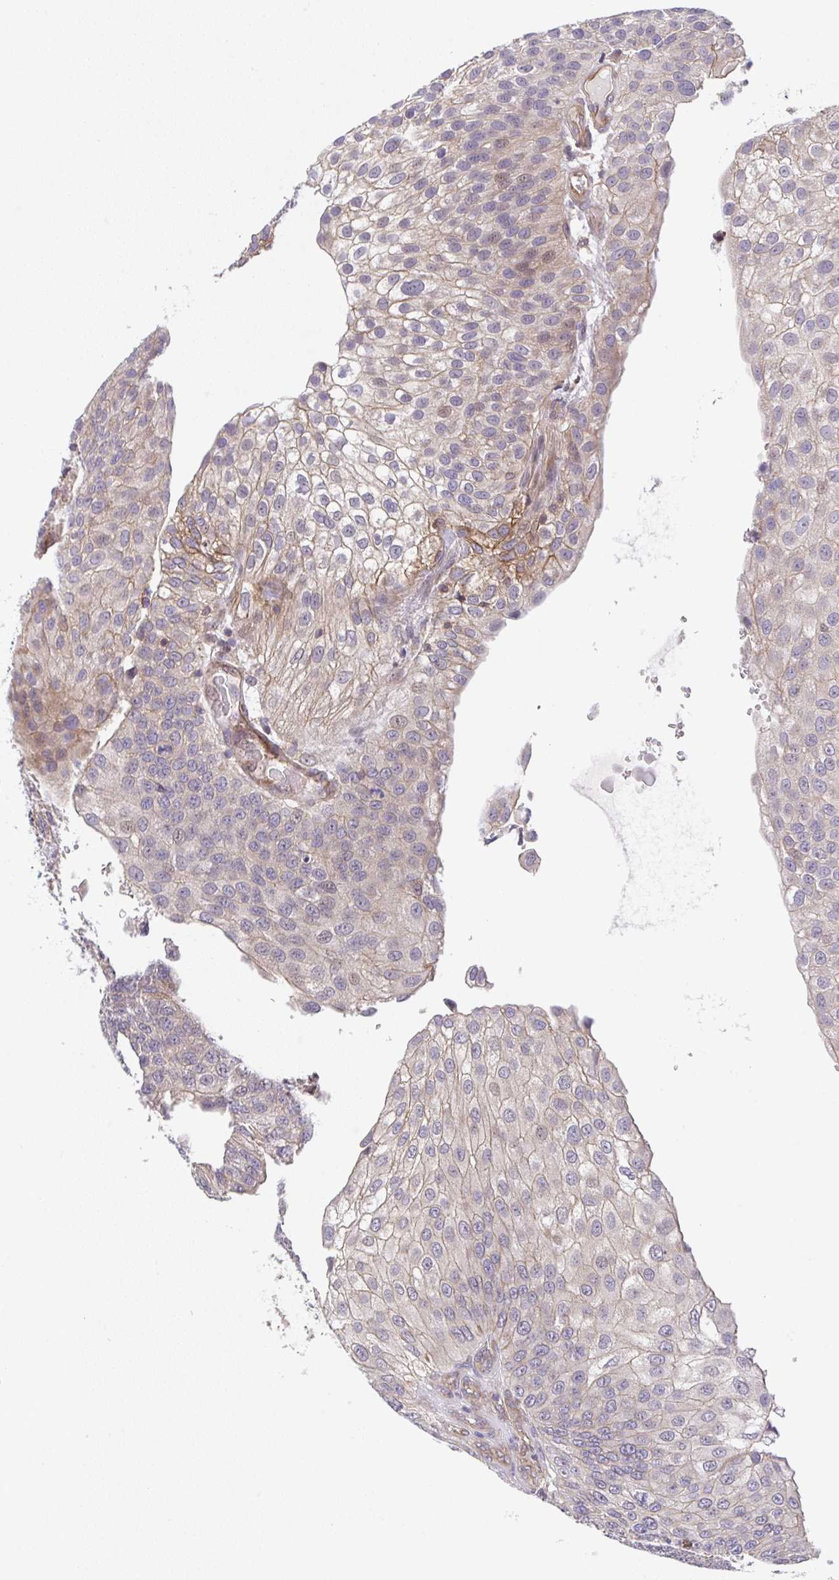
{"staining": {"intensity": "moderate", "quantity": "<25%", "location": "cytoplasmic/membranous,nuclear"}, "tissue": "urothelial cancer", "cell_type": "Tumor cells", "image_type": "cancer", "snomed": [{"axis": "morphology", "description": "Urothelial carcinoma, NOS"}, {"axis": "topography", "description": "Urinary bladder"}], "caption": "IHC staining of transitional cell carcinoma, which displays low levels of moderate cytoplasmic/membranous and nuclear expression in approximately <25% of tumor cells indicating moderate cytoplasmic/membranous and nuclear protein staining. The staining was performed using DAB (brown) for protein detection and nuclei were counterstained in hematoxylin (blue).", "gene": "ZNF696", "patient": {"sex": "male", "age": 87}}